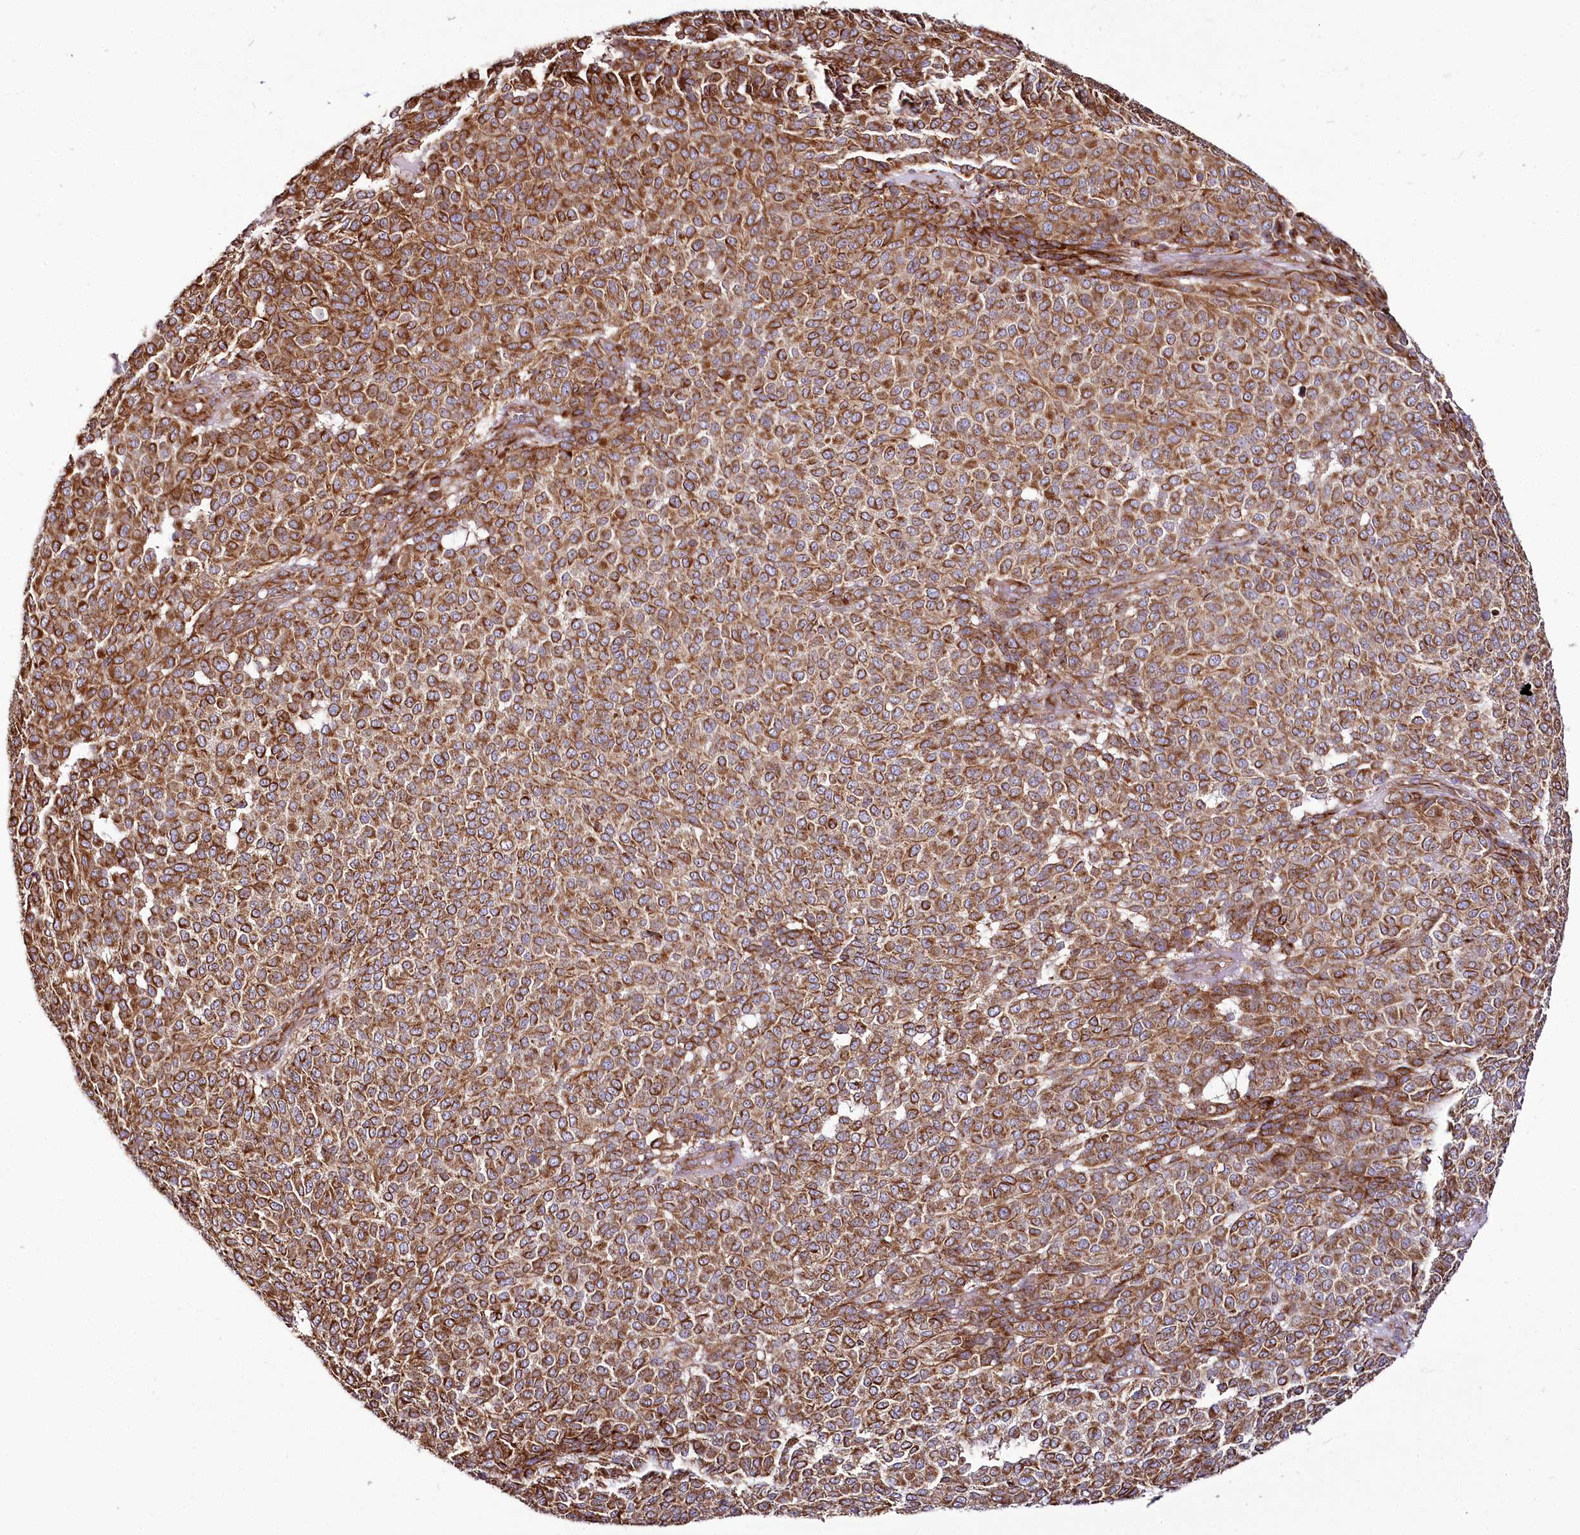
{"staining": {"intensity": "strong", "quantity": ">75%", "location": "cytoplasmic/membranous"}, "tissue": "melanoma", "cell_type": "Tumor cells", "image_type": "cancer", "snomed": [{"axis": "morphology", "description": "Malignant melanoma, NOS"}, {"axis": "topography", "description": "Skin"}], "caption": "High-power microscopy captured an IHC image of melanoma, revealing strong cytoplasmic/membranous staining in approximately >75% of tumor cells.", "gene": "THUMPD3", "patient": {"sex": "male", "age": 49}}